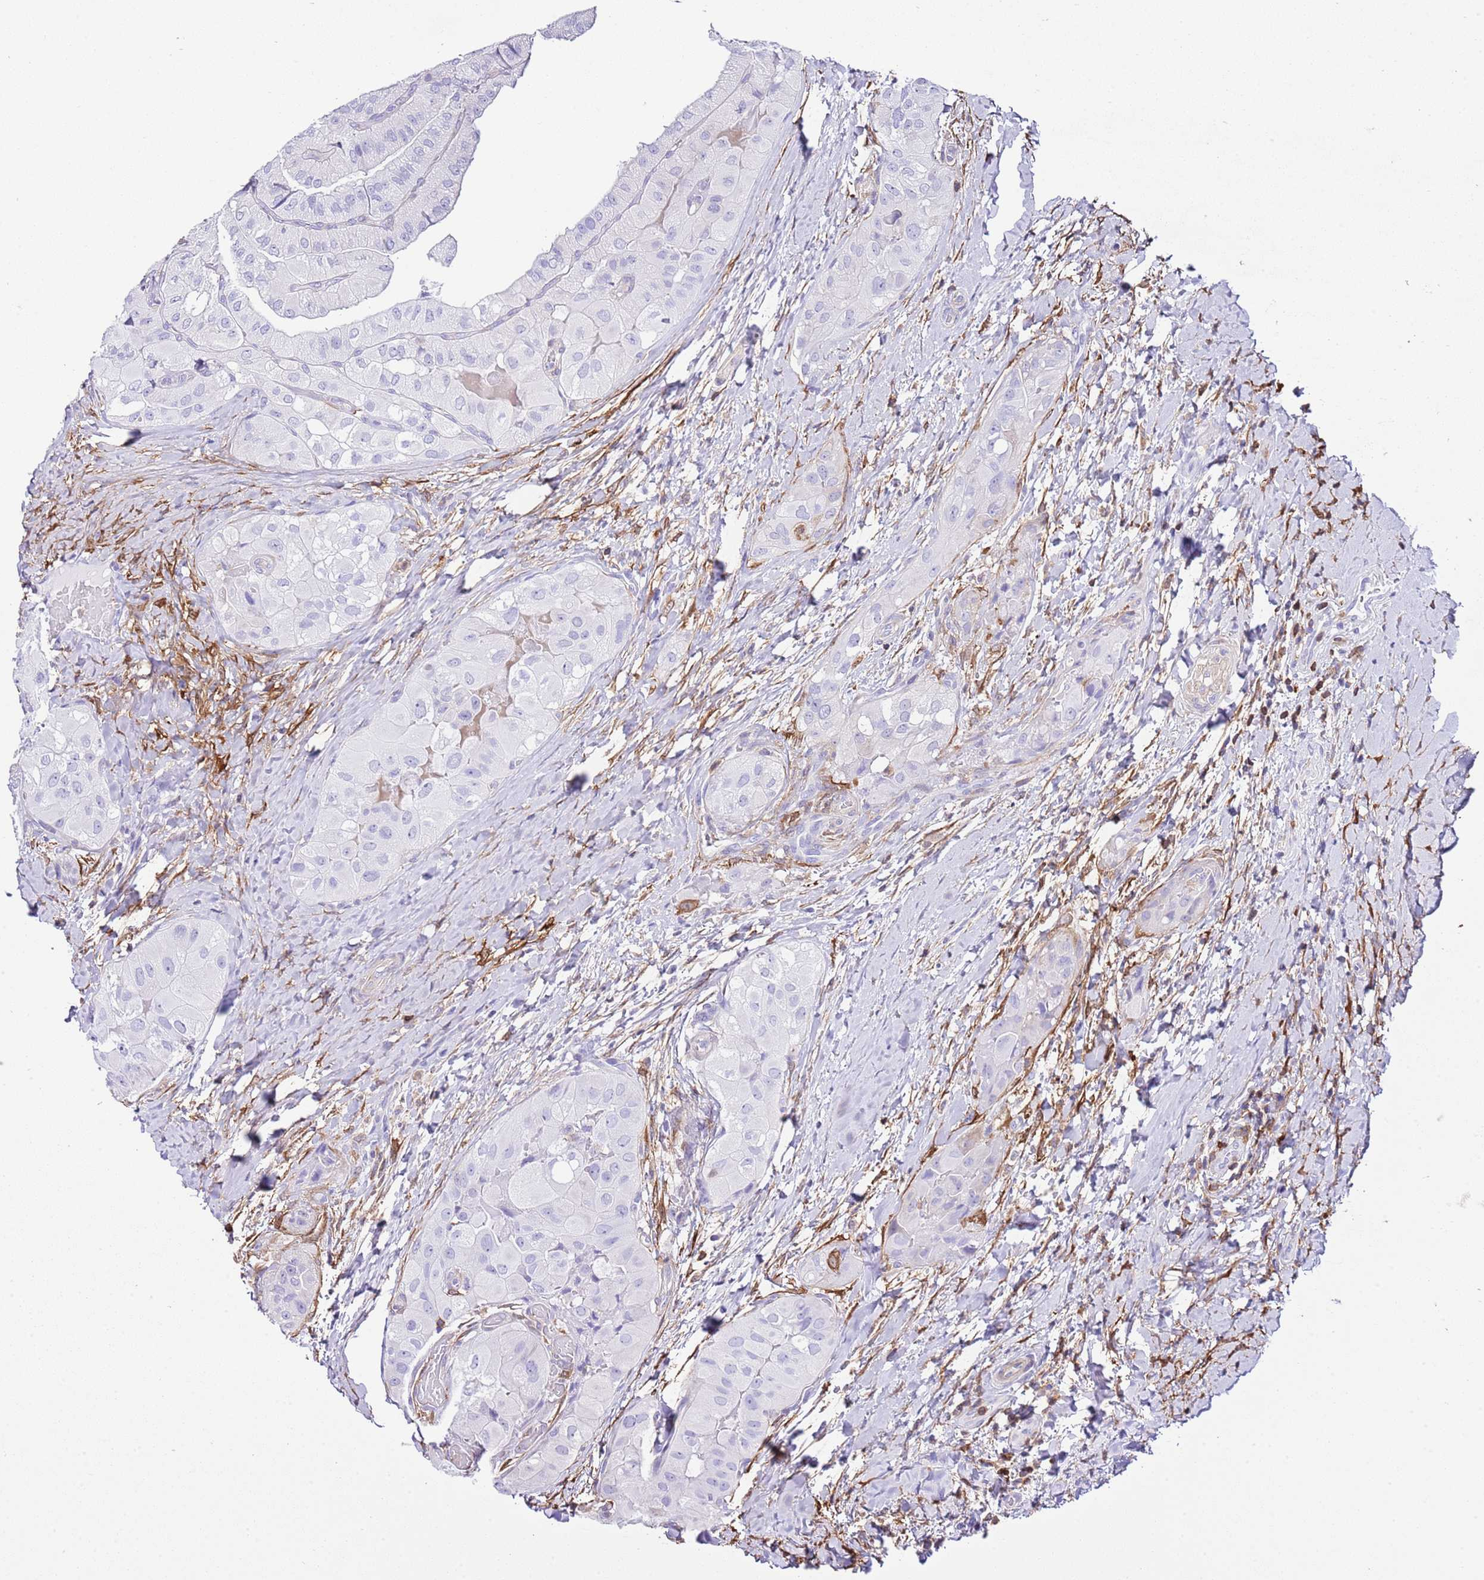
{"staining": {"intensity": "negative", "quantity": "none", "location": "none"}, "tissue": "thyroid cancer", "cell_type": "Tumor cells", "image_type": "cancer", "snomed": [{"axis": "morphology", "description": "Normal tissue, NOS"}, {"axis": "morphology", "description": "Papillary adenocarcinoma, NOS"}, {"axis": "topography", "description": "Thyroid gland"}], "caption": "A micrograph of thyroid papillary adenocarcinoma stained for a protein shows no brown staining in tumor cells.", "gene": "CNN2", "patient": {"sex": "female", "age": 59}}